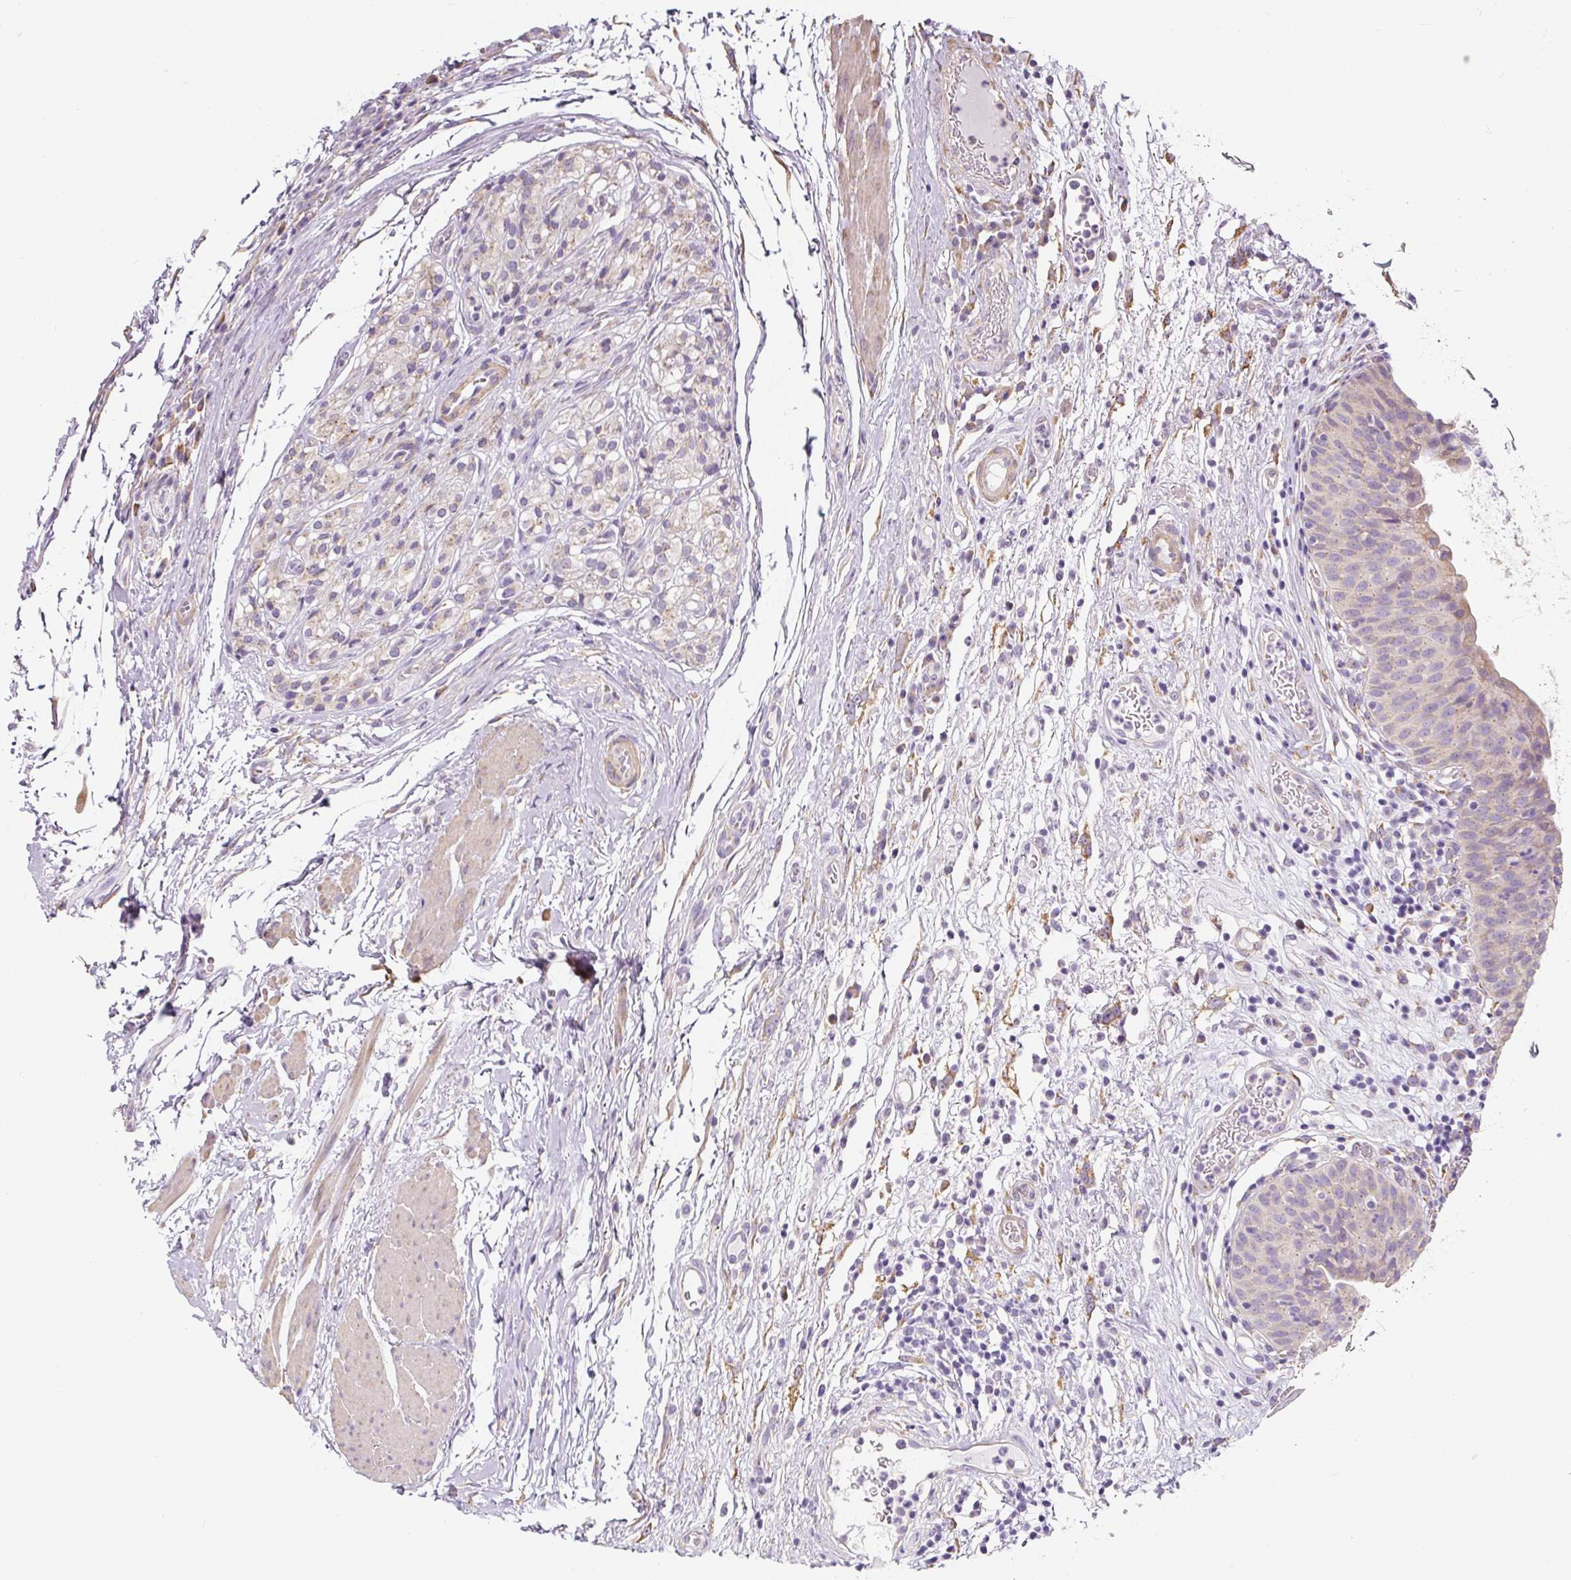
{"staining": {"intensity": "weak", "quantity": "25%-75%", "location": "cytoplasmic/membranous"}, "tissue": "urinary bladder", "cell_type": "Urothelial cells", "image_type": "normal", "snomed": [{"axis": "morphology", "description": "Normal tissue, NOS"}, {"axis": "morphology", "description": "Inflammation, NOS"}, {"axis": "topography", "description": "Urinary bladder"}], "caption": "Immunohistochemical staining of benign urinary bladder reveals 25%-75% levels of weak cytoplasmic/membranous protein staining in approximately 25%-75% of urothelial cells.", "gene": "PWWP3B", "patient": {"sex": "male", "age": 57}}